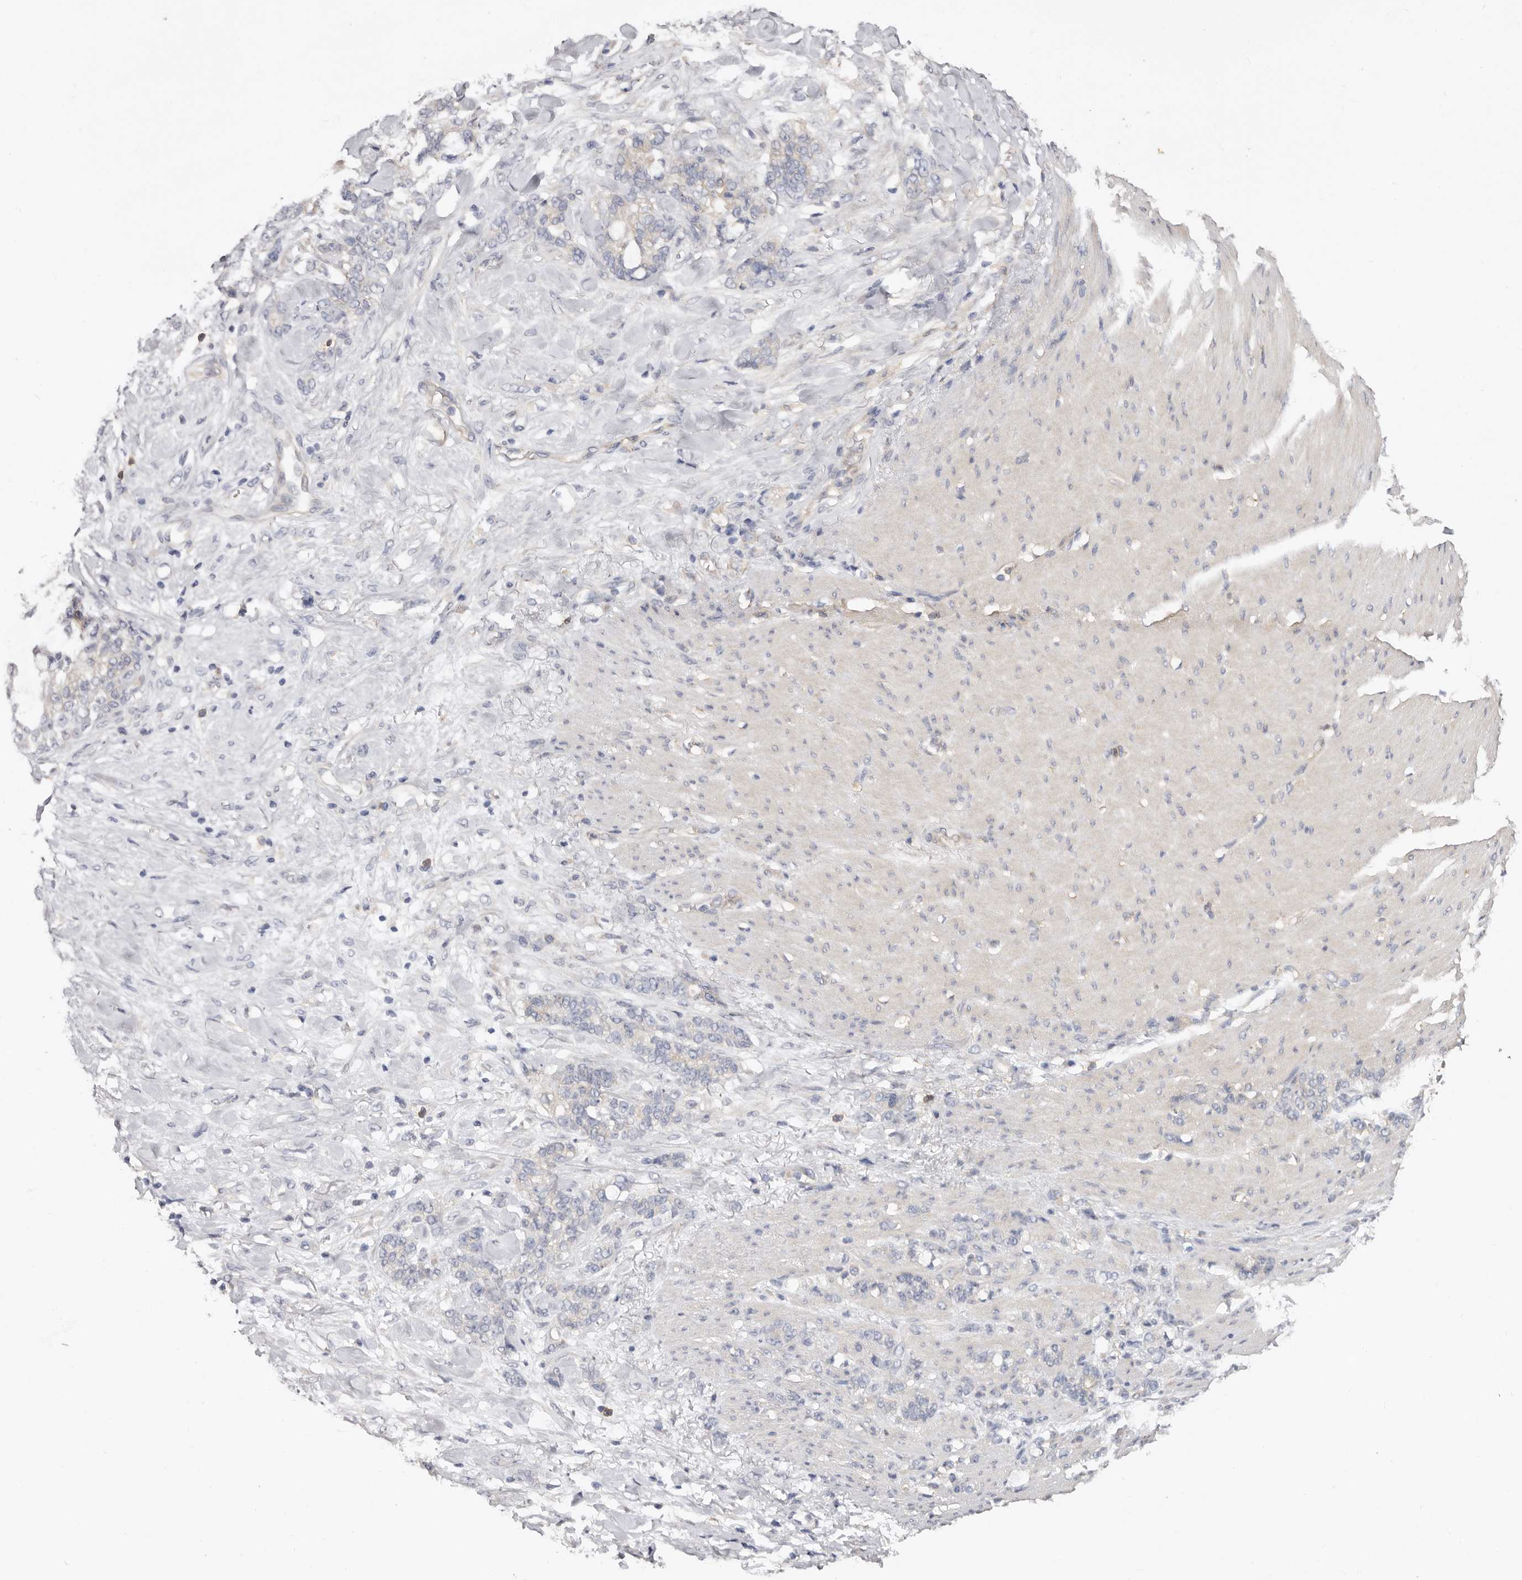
{"staining": {"intensity": "negative", "quantity": "none", "location": "none"}, "tissue": "stomach cancer", "cell_type": "Tumor cells", "image_type": "cancer", "snomed": [{"axis": "morphology", "description": "Adenocarcinoma, NOS"}, {"axis": "topography", "description": "Stomach, lower"}], "caption": "High magnification brightfield microscopy of adenocarcinoma (stomach) stained with DAB (brown) and counterstained with hematoxylin (blue): tumor cells show no significant staining.", "gene": "LRRC25", "patient": {"sex": "male", "age": 88}}